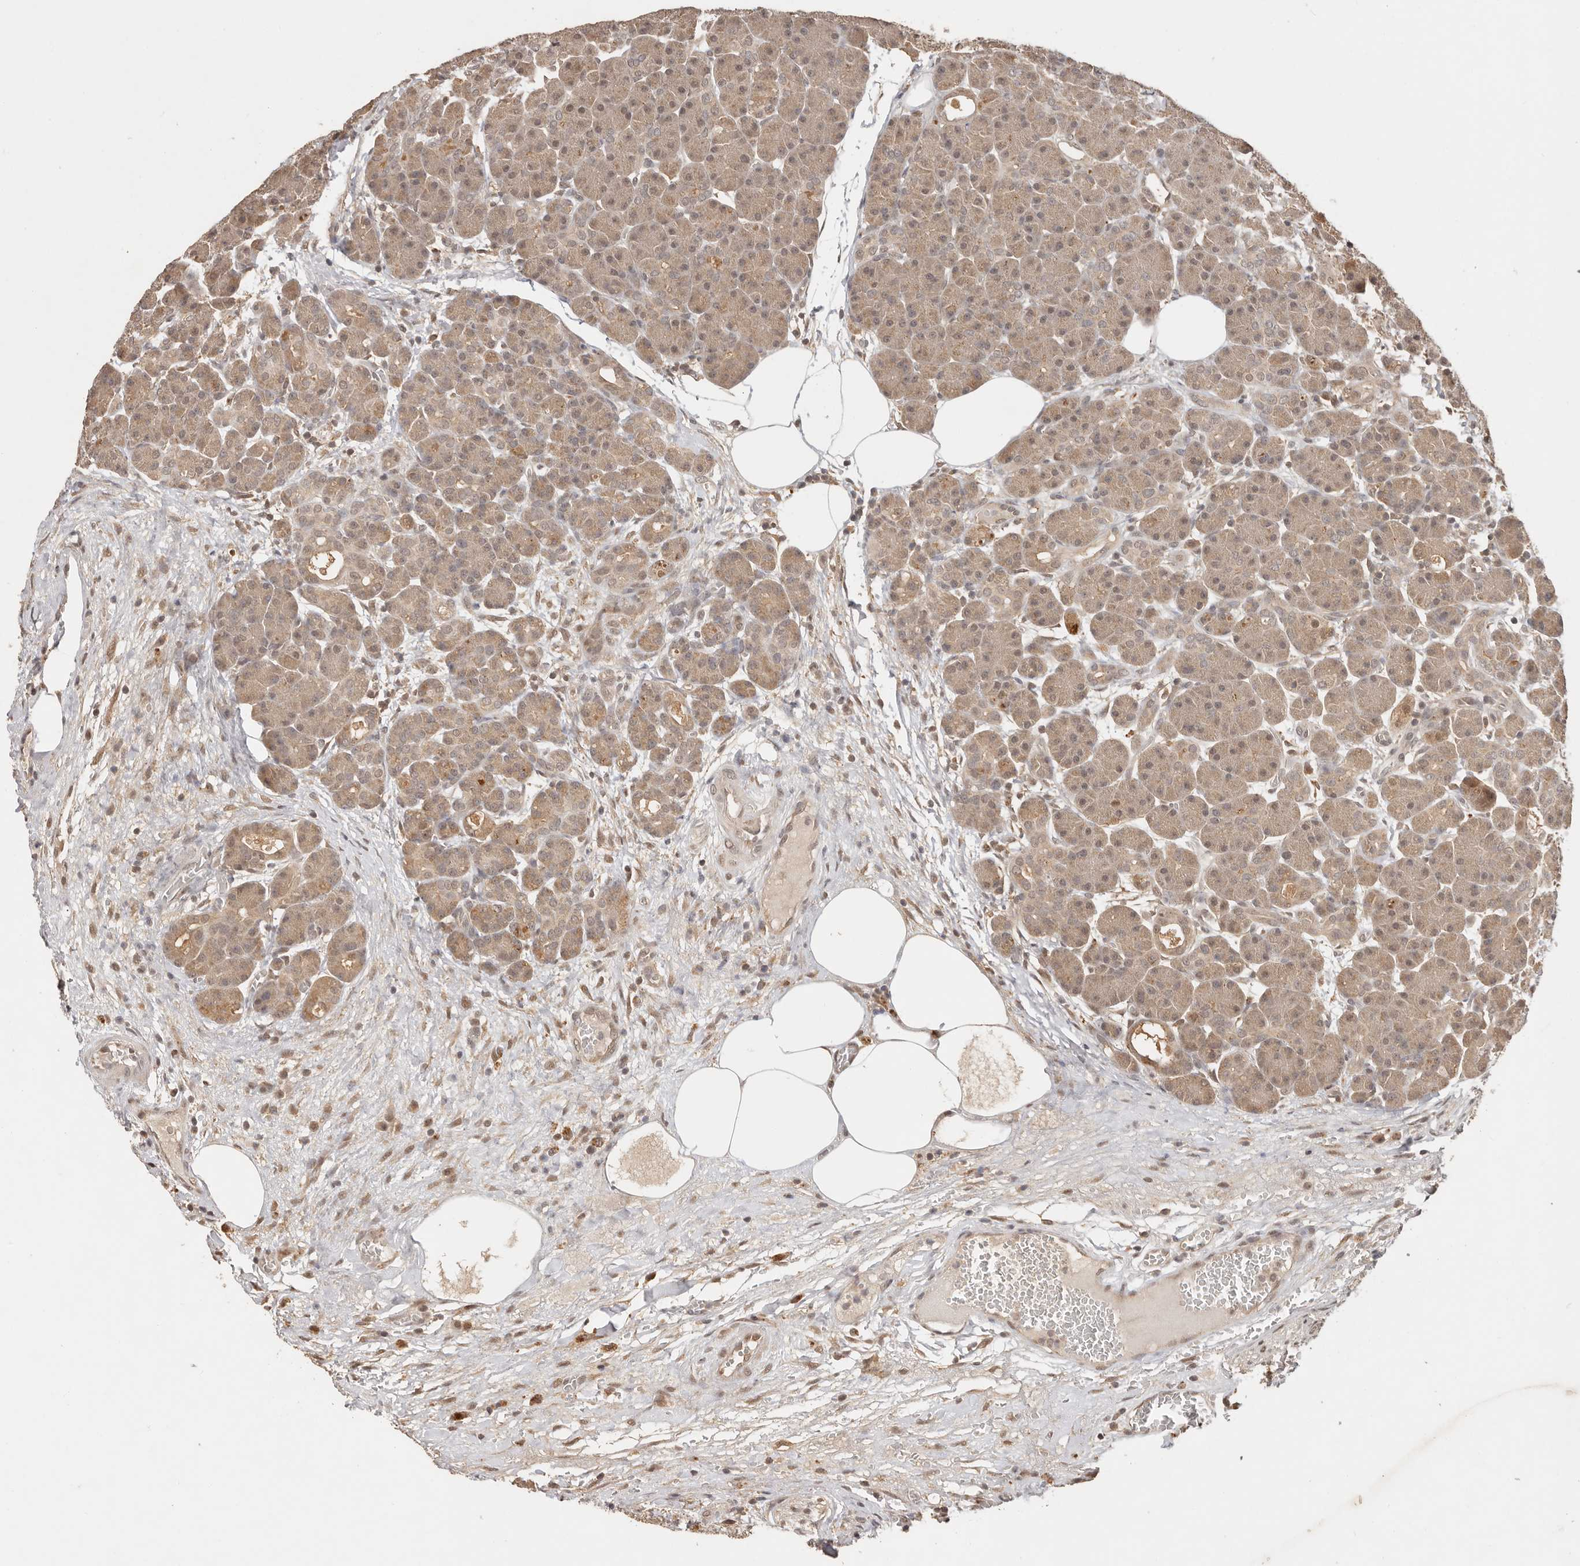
{"staining": {"intensity": "weak", "quantity": ">75%", "location": "cytoplasmic/membranous"}, "tissue": "pancreas", "cell_type": "Exocrine glandular cells", "image_type": "normal", "snomed": [{"axis": "morphology", "description": "Normal tissue, NOS"}, {"axis": "topography", "description": "Pancreas"}], "caption": "Immunohistochemical staining of normal human pancreas displays >75% levels of weak cytoplasmic/membranous protein expression in about >75% of exocrine glandular cells.", "gene": "PSMA5", "patient": {"sex": "male", "age": 63}}